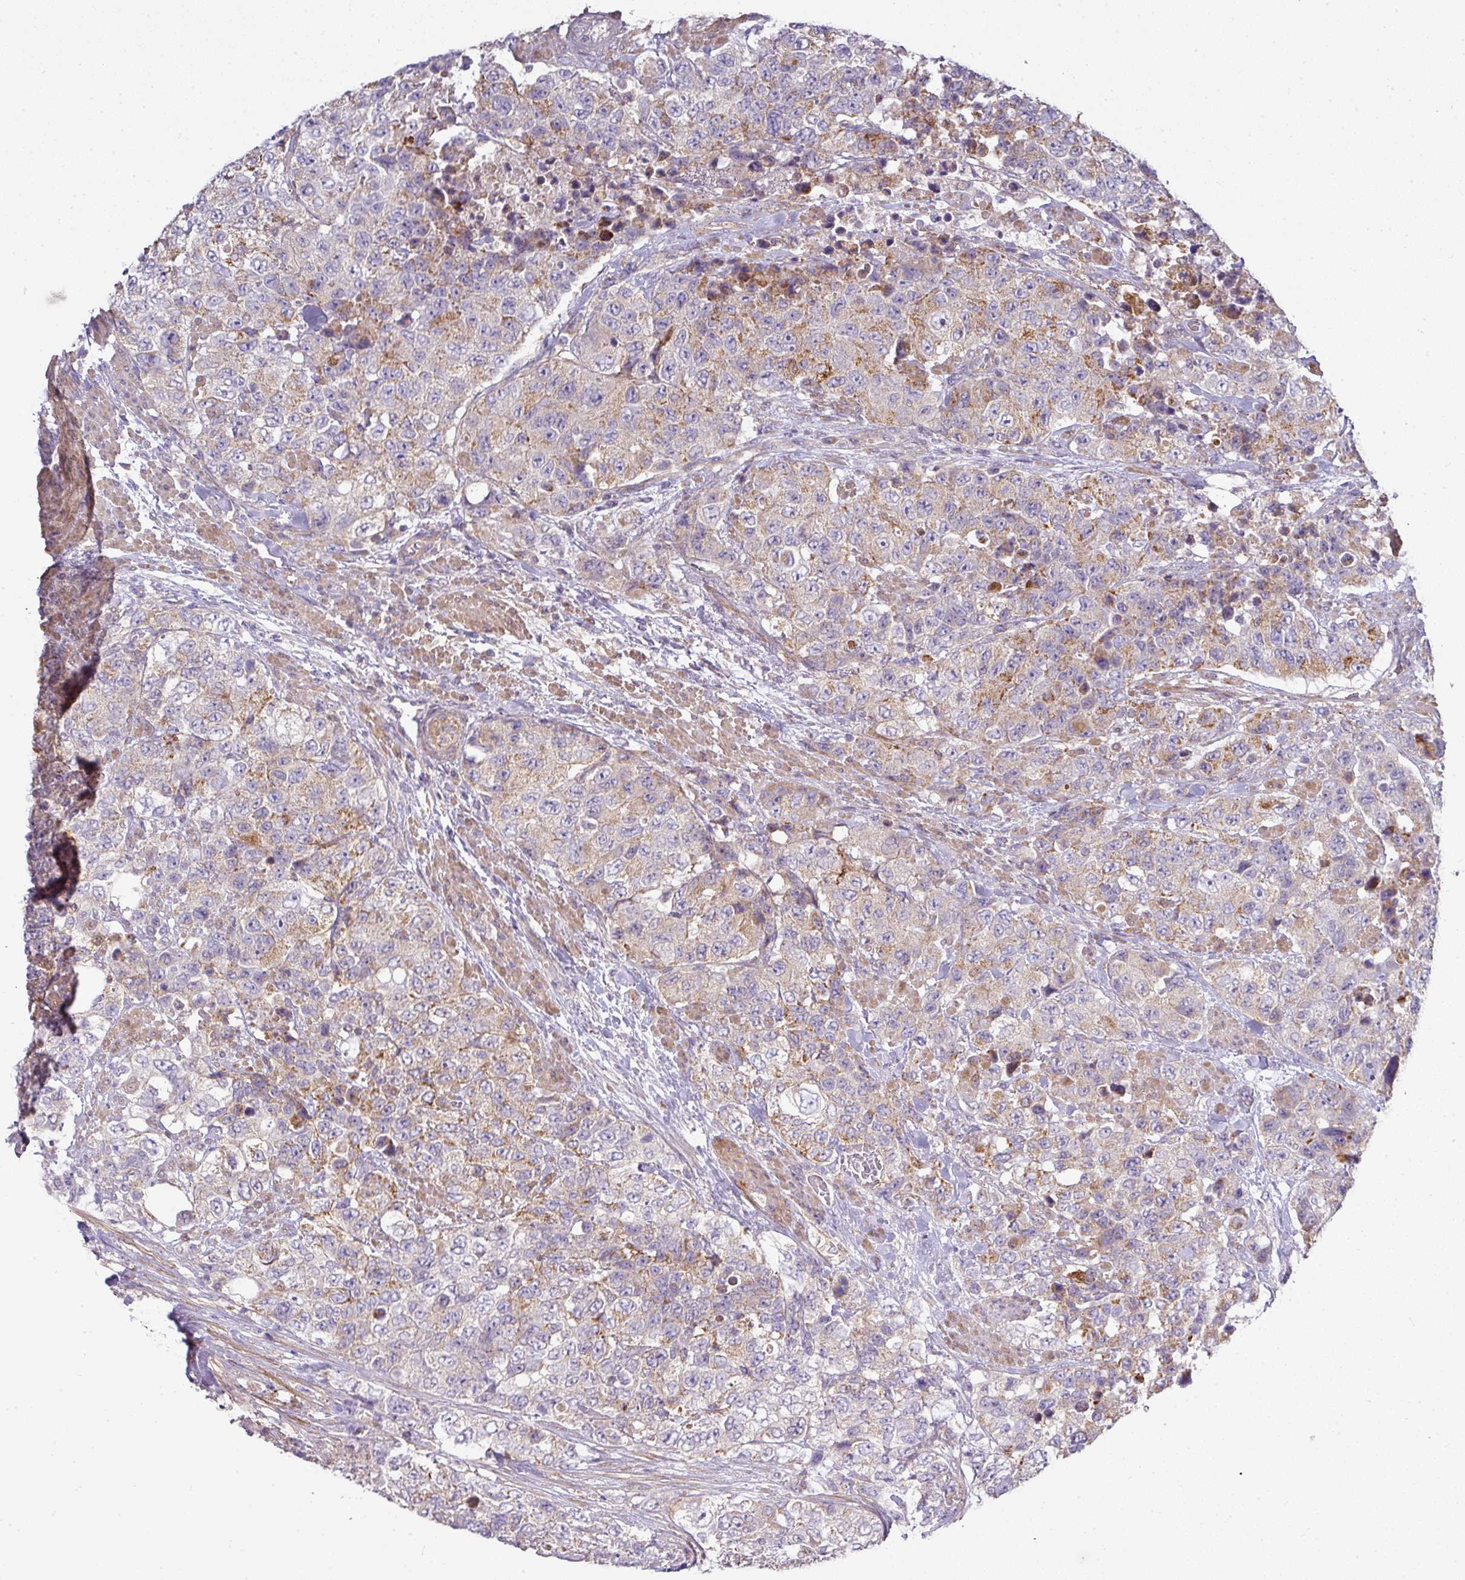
{"staining": {"intensity": "weak", "quantity": "25%-75%", "location": "cytoplasmic/membranous"}, "tissue": "urothelial cancer", "cell_type": "Tumor cells", "image_type": "cancer", "snomed": [{"axis": "morphology", "description": "Urothelial carcinoma, High grade"}, {"axis": "topography", "description": "Urinary bladder"}], "caption": "Urothelial carcinoma (high-grade) was stained to show a protein in brown. There is low levels of weak cytoplasmic/membranous positivity in approximately 25%-75% of tumor cells.", "gene": "STK35", "patient": {"sex": "female", "age": 78}}